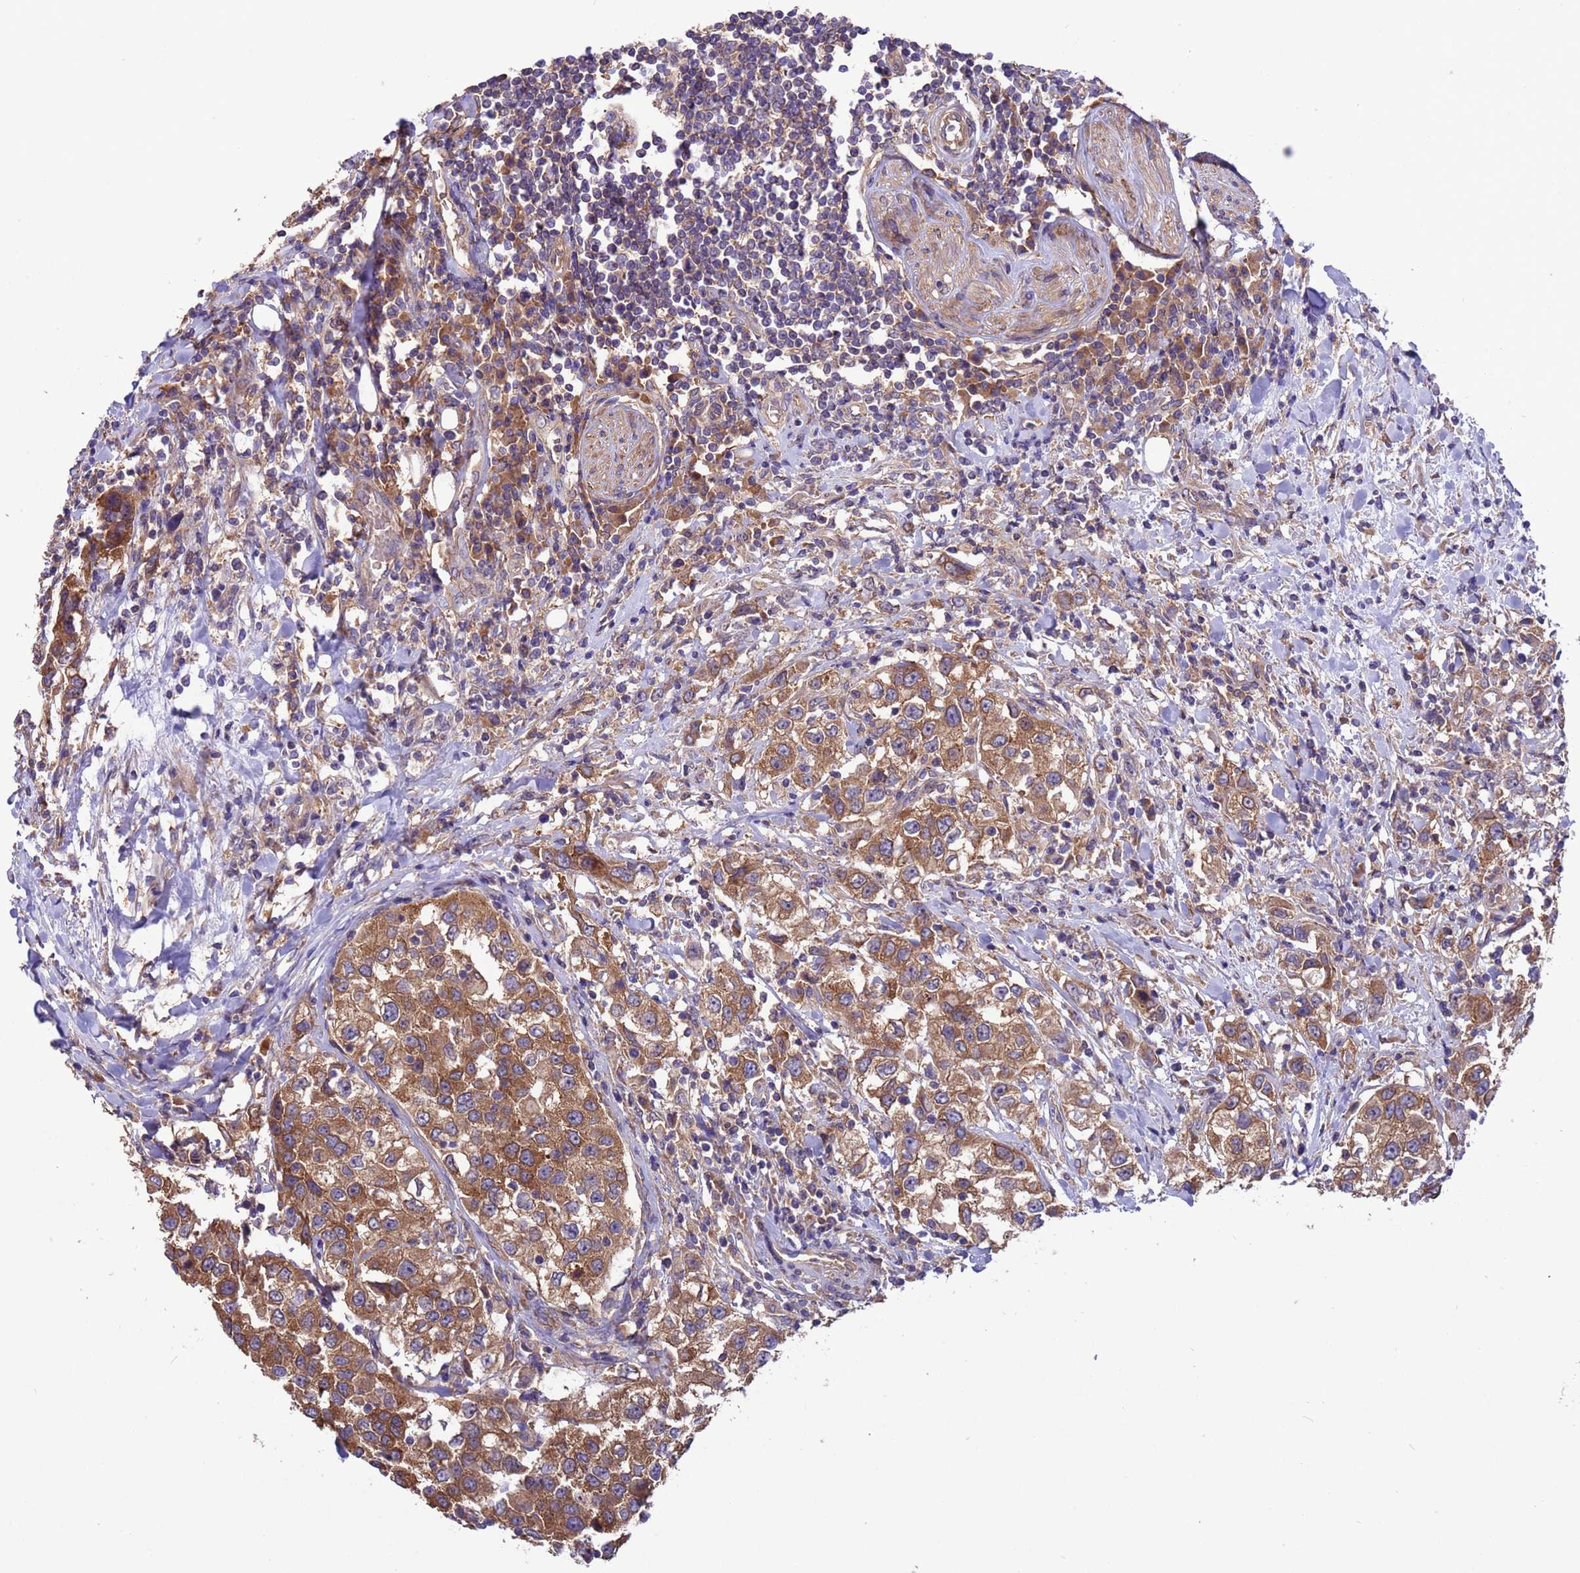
{"staining": {"intensity": "moderate", "quantity": ">75%", "location": "cytoplasmic/membranous"}, "tissue": "urothelial cancer", "cell_type": "Tumor cells", "image_type": "cancer", "snomed": [{"axis": "morphology", "description": "Urothelial carcinoma, High grade"}, {"axis": "topography", "description": "Urinary bladder"}], "caption": "High-grade urothelial carcinoma stained with DAB immunohistochemistry shows medium levels of moderate cytoplasmic/membranous expression in approximately >75% of tumor cells.", "gene": "ARHGAP12", "patient": {"sex": "female", "age": 80}}